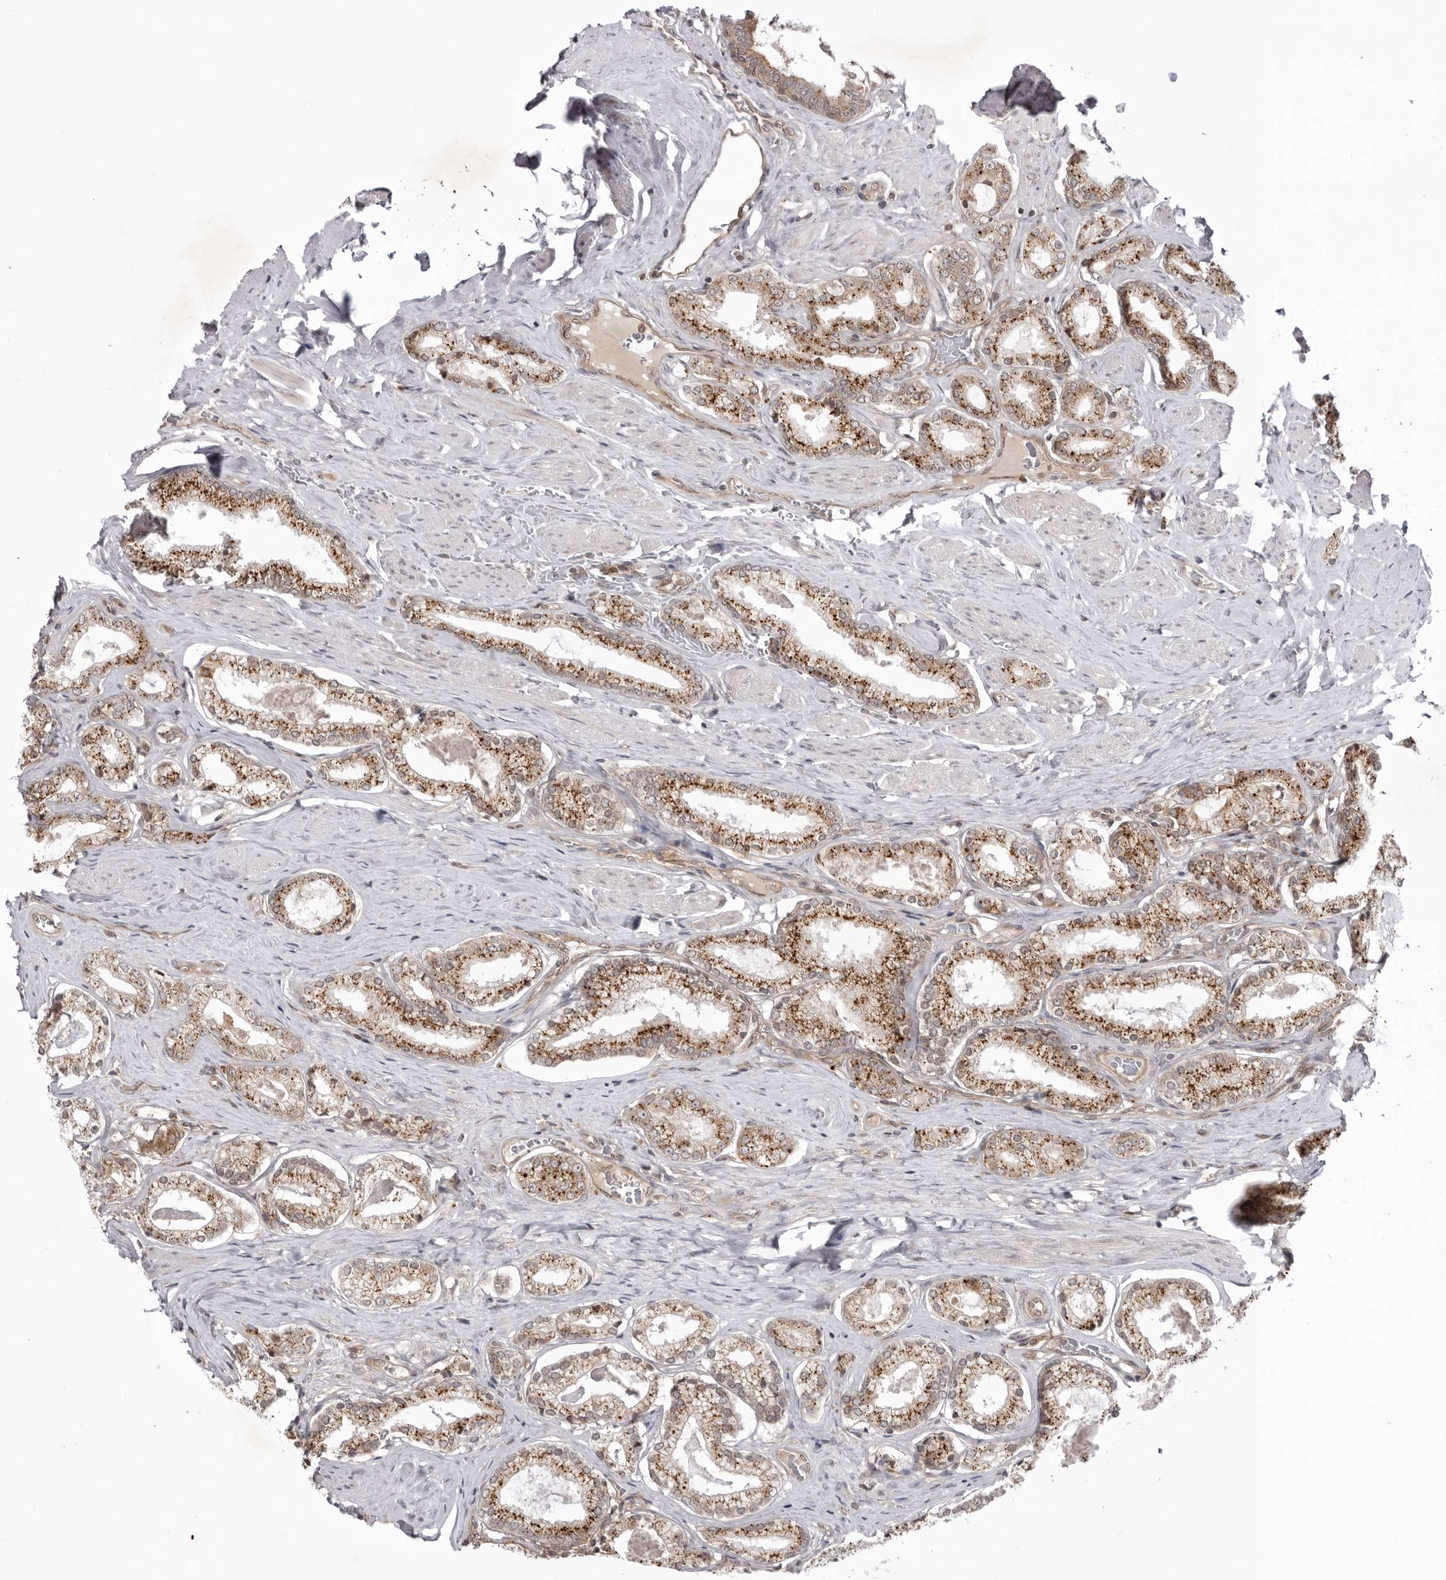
{"staining": {"intensity": "strong", "quantity": "25%-75%", "location": "cytoplasmic/membranous"}, "tissue": "prostate cancer", "cell_type": "Tumor cells", "image_type": "cancer", "snomed": [{"axis": "morphology", "description": "Adenocarcinoma, Low grade"}, {"axis": "topography", "description": "Prostate"}], "caption": "Immunohistochemistry image of human prostate adenocarcinoma (low-grade) stained for a protein (brown), which demonstrates high levels of strong cytoplasmic/membranous positivity in approximately 25%-75% of tumor cells.", "gene": "USP43", "patient": {"sex": "male", "age": 71}}